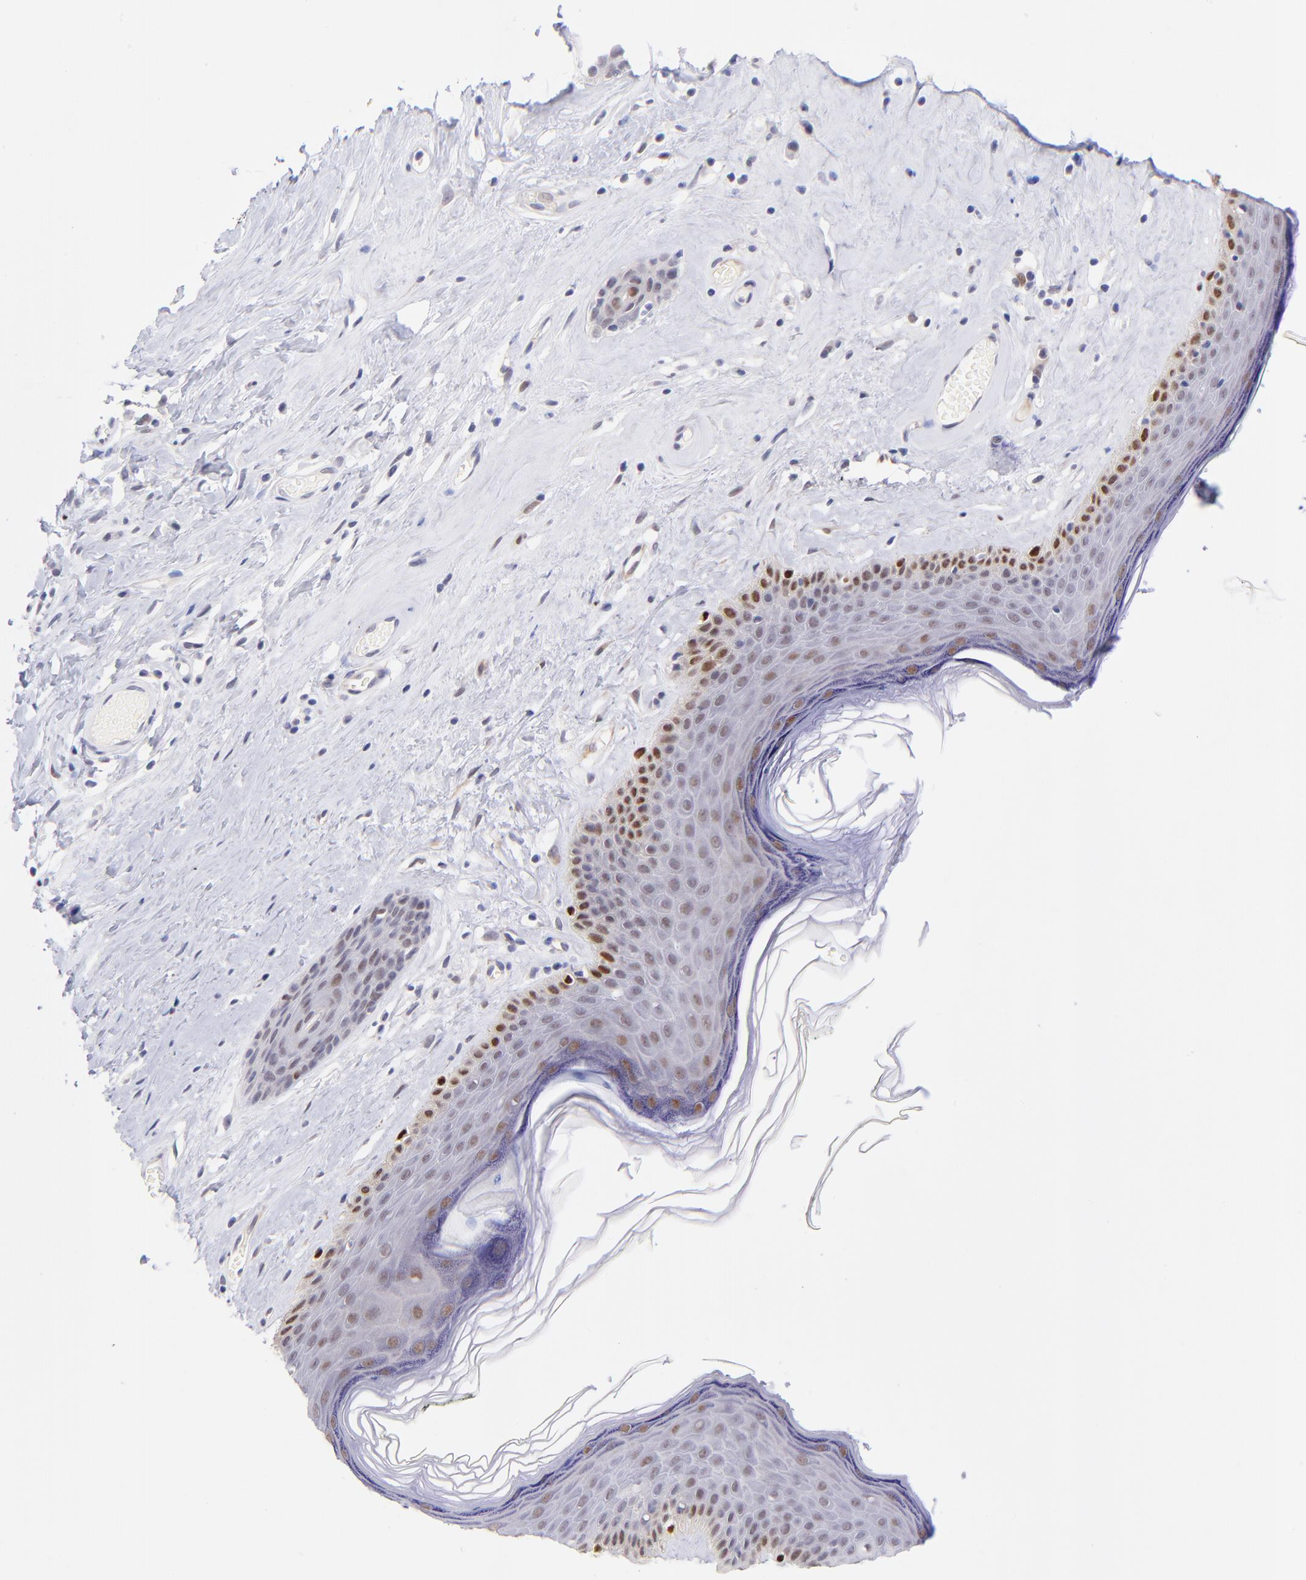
{"staining": {"intensity": "strong", "quantity": "<25%", "location": "nuclear"}, "tissue": "skin", "cell_type": "Epidermal cells", "image_type": "normal", "snomed": [{"axis": "morphology", "description": "Normal tissue, NOS"}, {"axis": "morphology", "description": "Inflammation, NOS"}, {"axis": "topography", "description": "Vulva"}], "caption": "Strong nuclear positivity is present in approximately <25% of epidermal cells in normal skin.", "gene": "SOX6", "patient": {"sex": "female", "age": 84}}